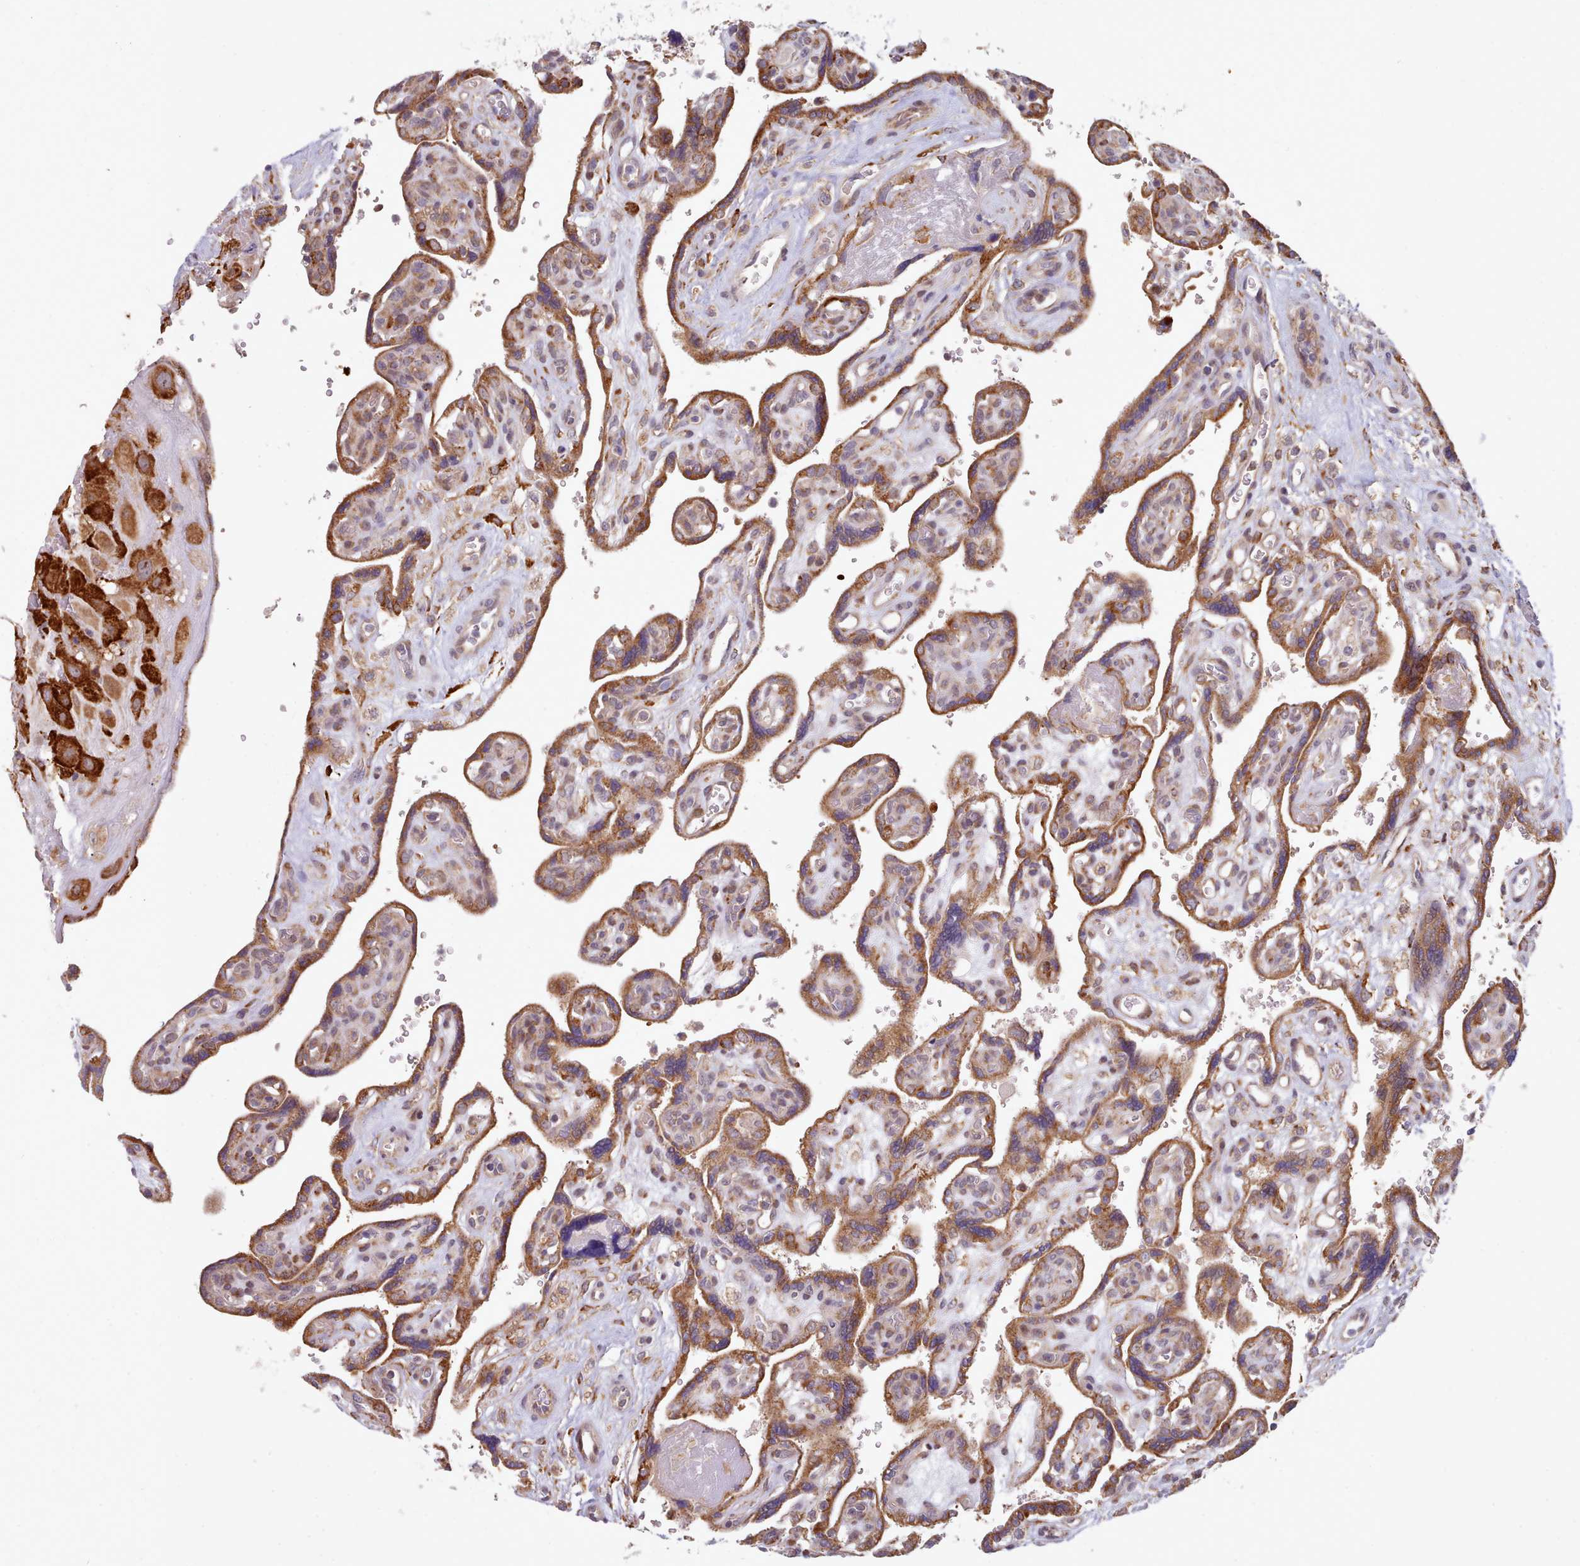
{"staining": {"intensity": "strong", "quantity": ">75%", "location": "cytoplasmic/membranous"}, "tissue": "placenta", "cell_type": "Decidual cells", "image_type": "normal", "snomed": [{"axis": "morphology", "description": "Normal tissue, NOS"}, {"axis": "topography", "description": "Placenta"}], "caption": "Protein staining of normal placenta demonstrates strong cytoplasmic/membranous expression in about >75% of decidual cells.", "gene": "TRIM26", "patient": {"sex": "female", "age": 39}}